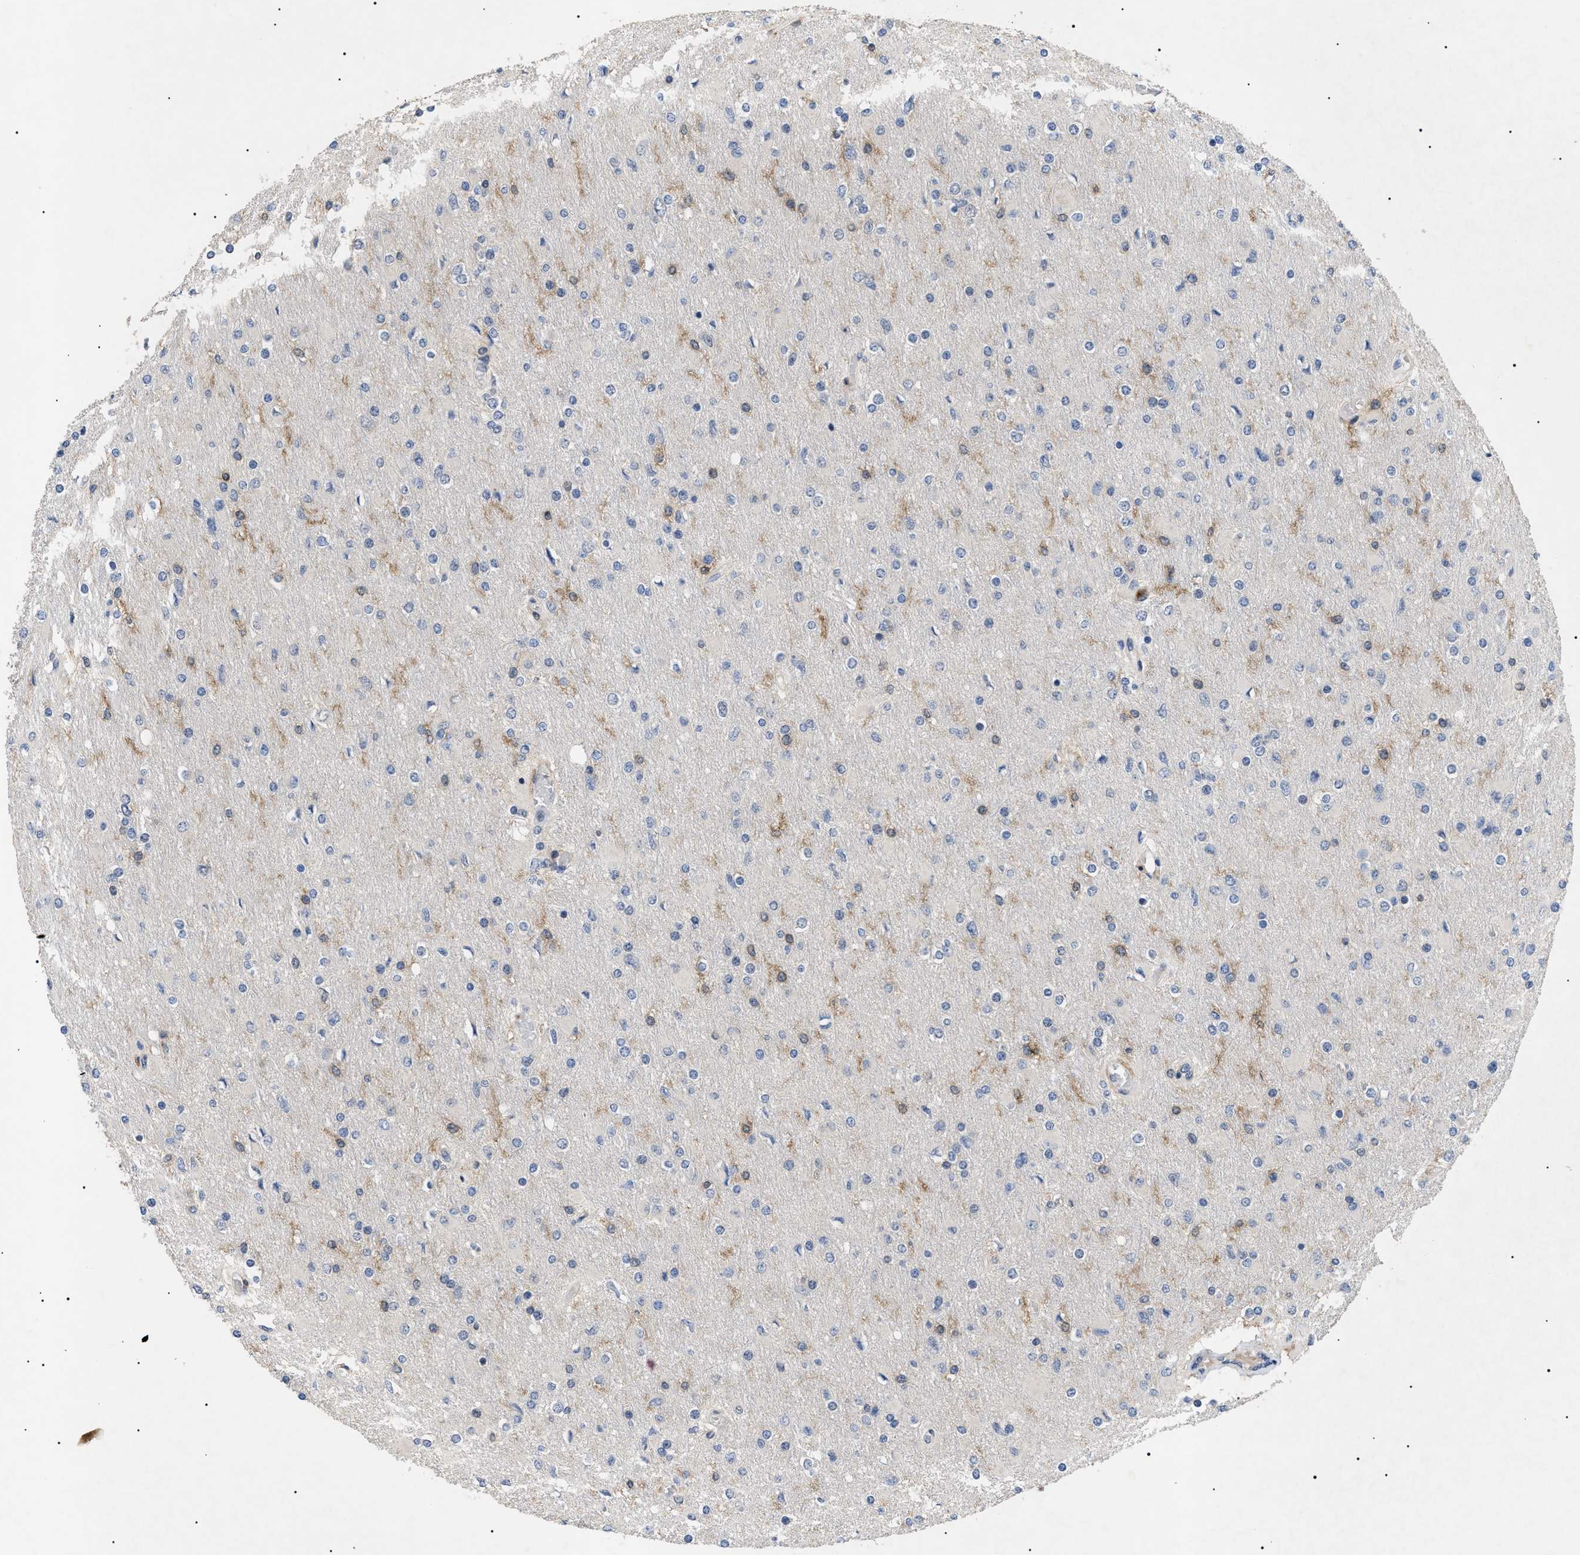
{"staining": {"intensity": "weak", "quantity": "<25%", "location": "cytoplasmic/membranous"}, "tissue": "glioma", "cell_type": "Tumor cells", "image_type": "cancer", "snomed": [{"axis": "morphology", "description": "Glioma, malignant, High grade"}, {"axis": "topography", "description": "Cerebral cortex"}], "caption": "High magnification brightfield microscopy of high-grade glioma (malignant) stained with DAB (3,3'-diaminobenzidine) (brown) and counterstained with hematoxylin (blue): tumor cells show no significant expression.", "gene": "CD300A", "patient": {"sex": "female", "age": 36}}